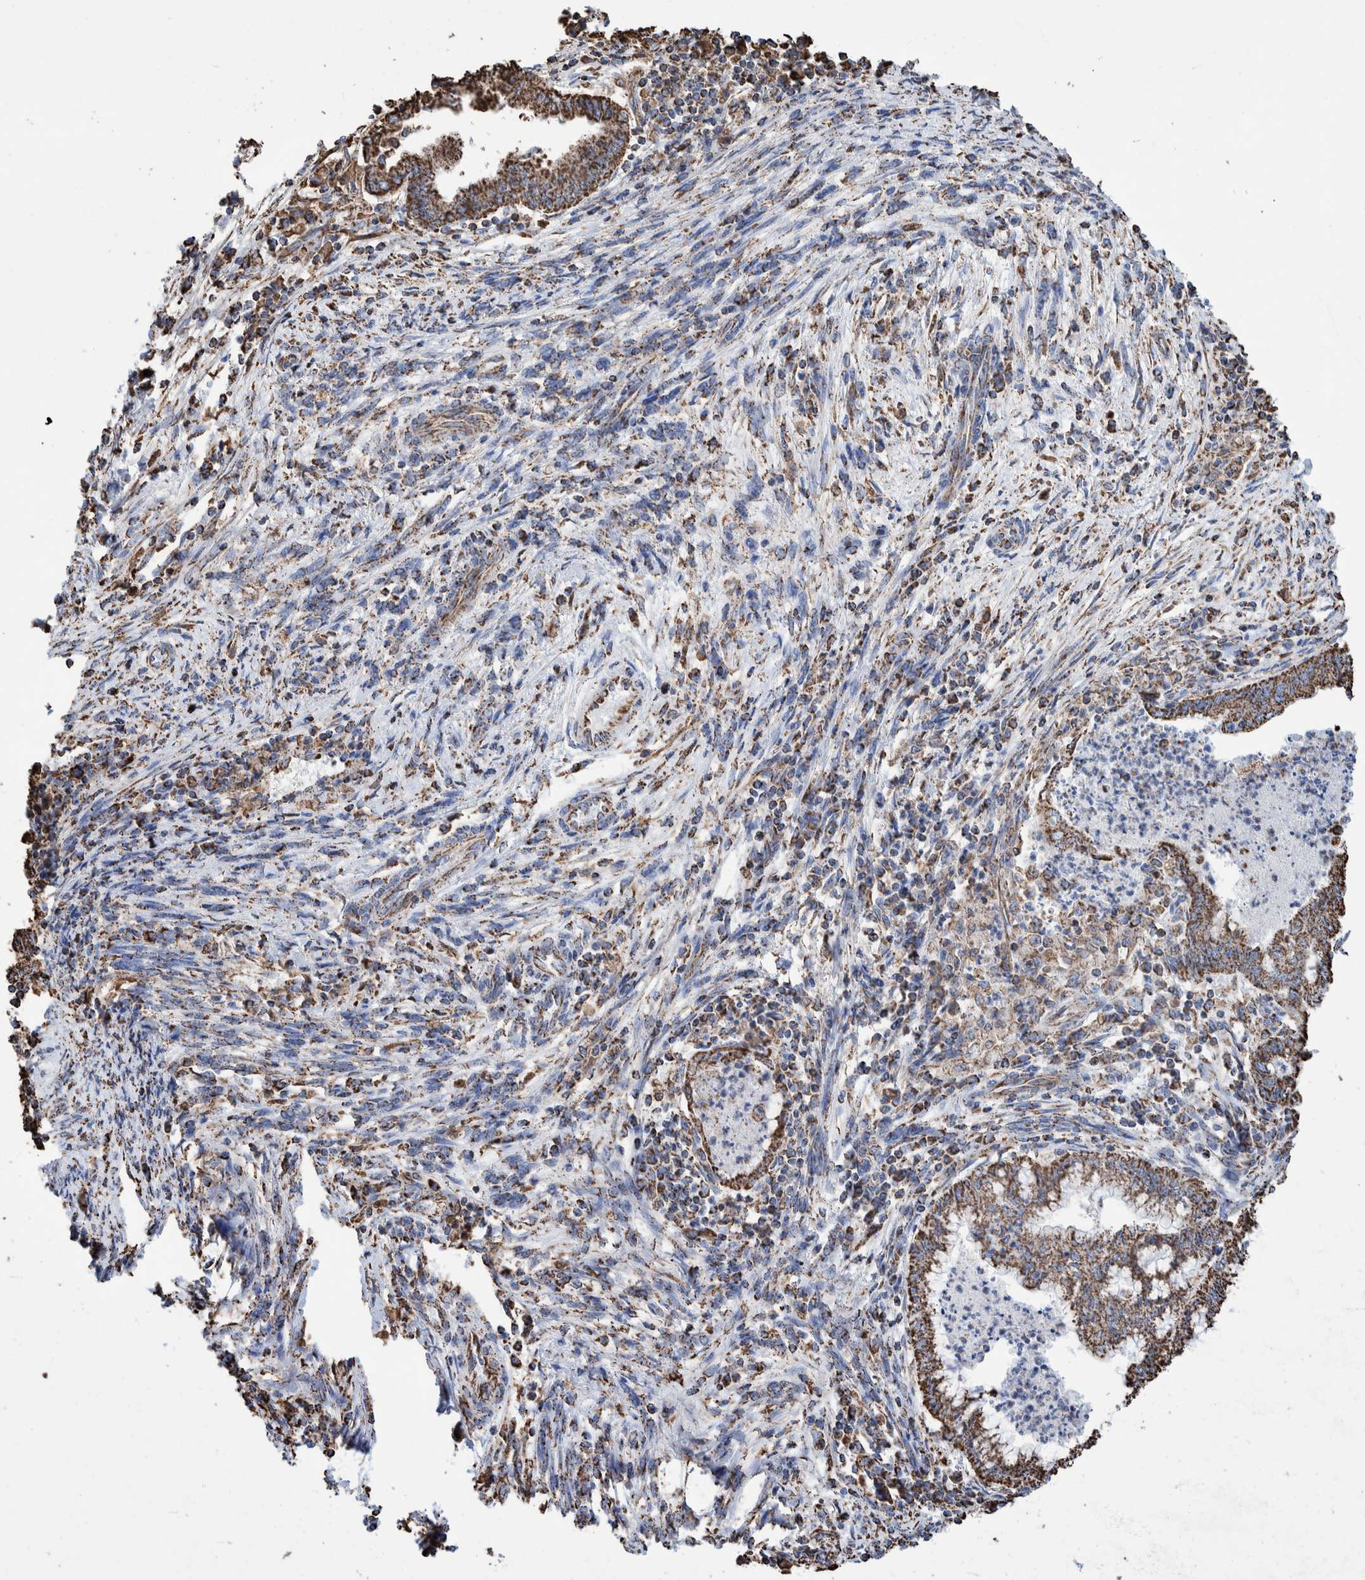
{"staining": {"intensity": "strong", "quantity": ">75%", "location": "cytoplasmic/membranous"}, "tissue": "endometrial cancer", "cell_type": "Tumor cells", "image_type": "cancer", "snomed": [{"axis": "morphology", "description": "Polyp, NOS"}, {"axis": "morphology", "description": "Adenocarcinoma, NOS"}, {"axis": "morphology", "description": "Adenoma, NOS"}, {"axis": "topography", "description": "Endometrium"}], "caption": "Brown immunohistochemical staining in human endometrial adenoma shows strong cytoplasmic/membranous positivity in about >75% of tumor cells.", "gene": "VPS26C", "patient": {"sex": "female", "age": 79}}